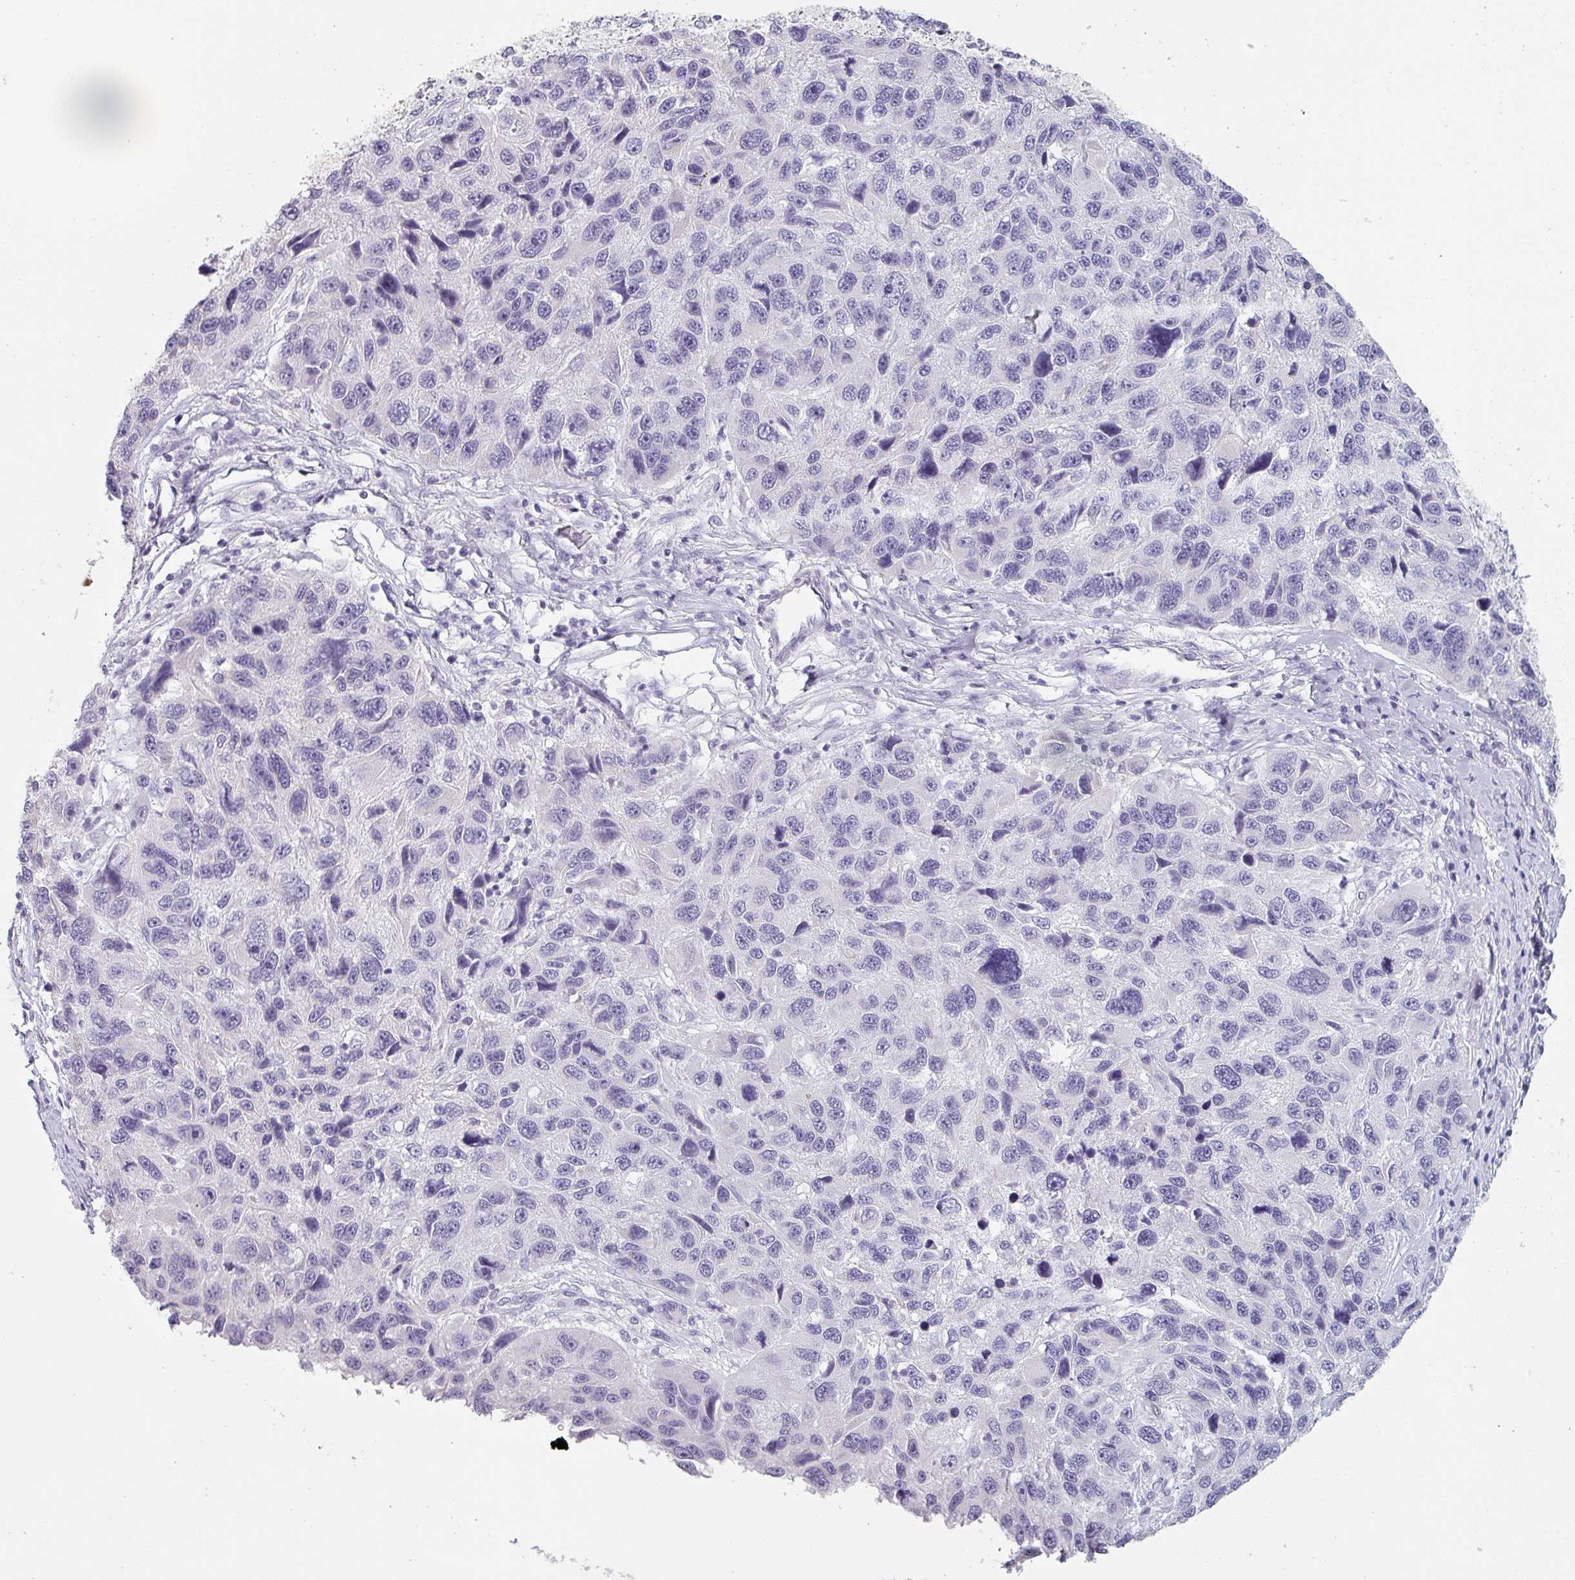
{"staining": {"intensity": "negative", "quantity": "none", "location": "none"}, "tissue": "melanoma", "cell_type": "Tumor cells", "image_type": "cancer", "snomed": [{"axis": "morphology", "description": "Malignant melanoma, NOS"}, {"axis": "topography", "description": "Skin"}], "caption": "Immunohistochemical staining of human melanoma exhibits no significant positivity in tumor cells.", "gene": "SFTPA1", "patient": {"sex": "male", "age": 53}}